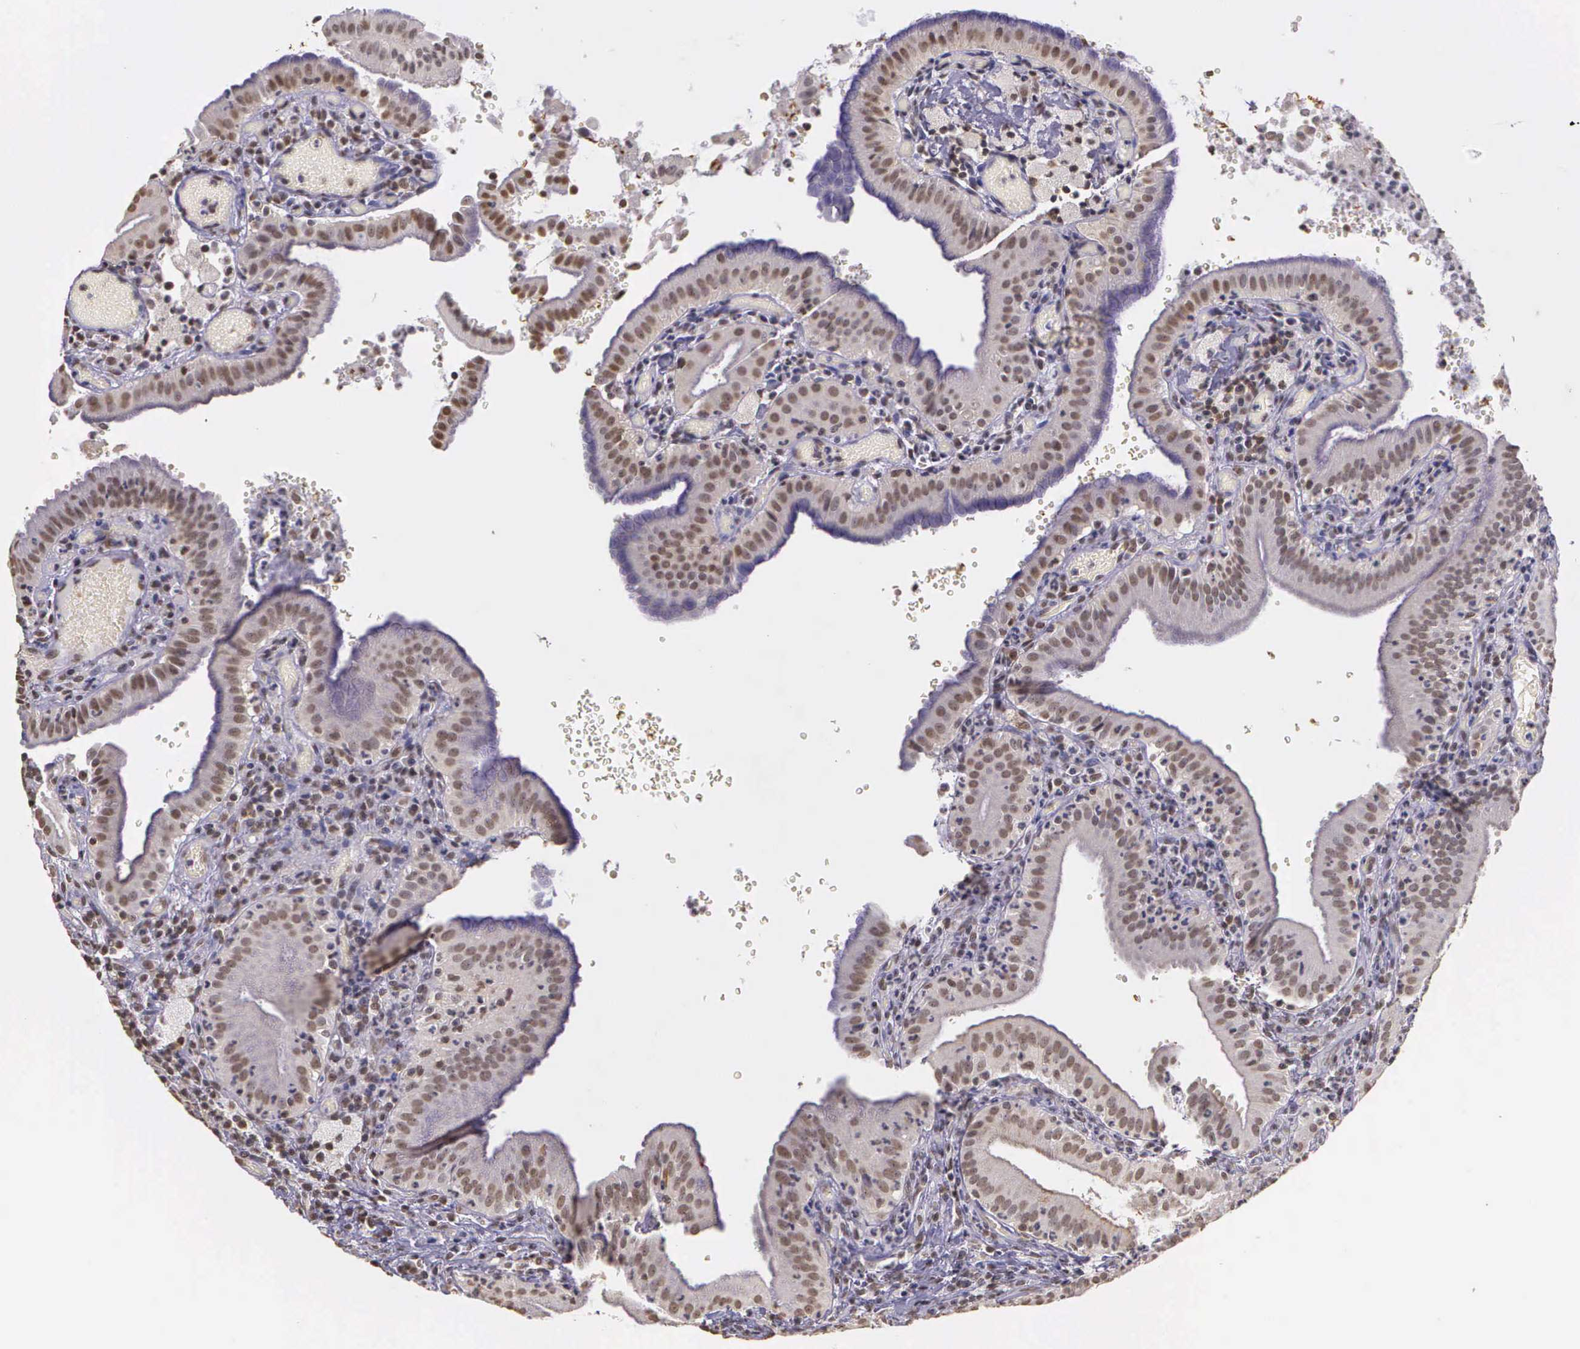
{"staining": {"intensity": "weak", "quantity": "25%-75%", "location": "nuclear"}, "tissue": "gallbladder", "cell_type": "Glandular cells", "image_type": "normal", "snomed": [{"axis": "morphology", "description": "Normal tissue, NOS"}, {"axis": "topography", "description": "Gallbladder"}], "caption": "Protein expression analysis of benign gallbladder shows weak nuclear staining in about 25%-75% of glandular cells.", "gene": "ARMCX5", "patient": {"sex": "male", "age": 59}}